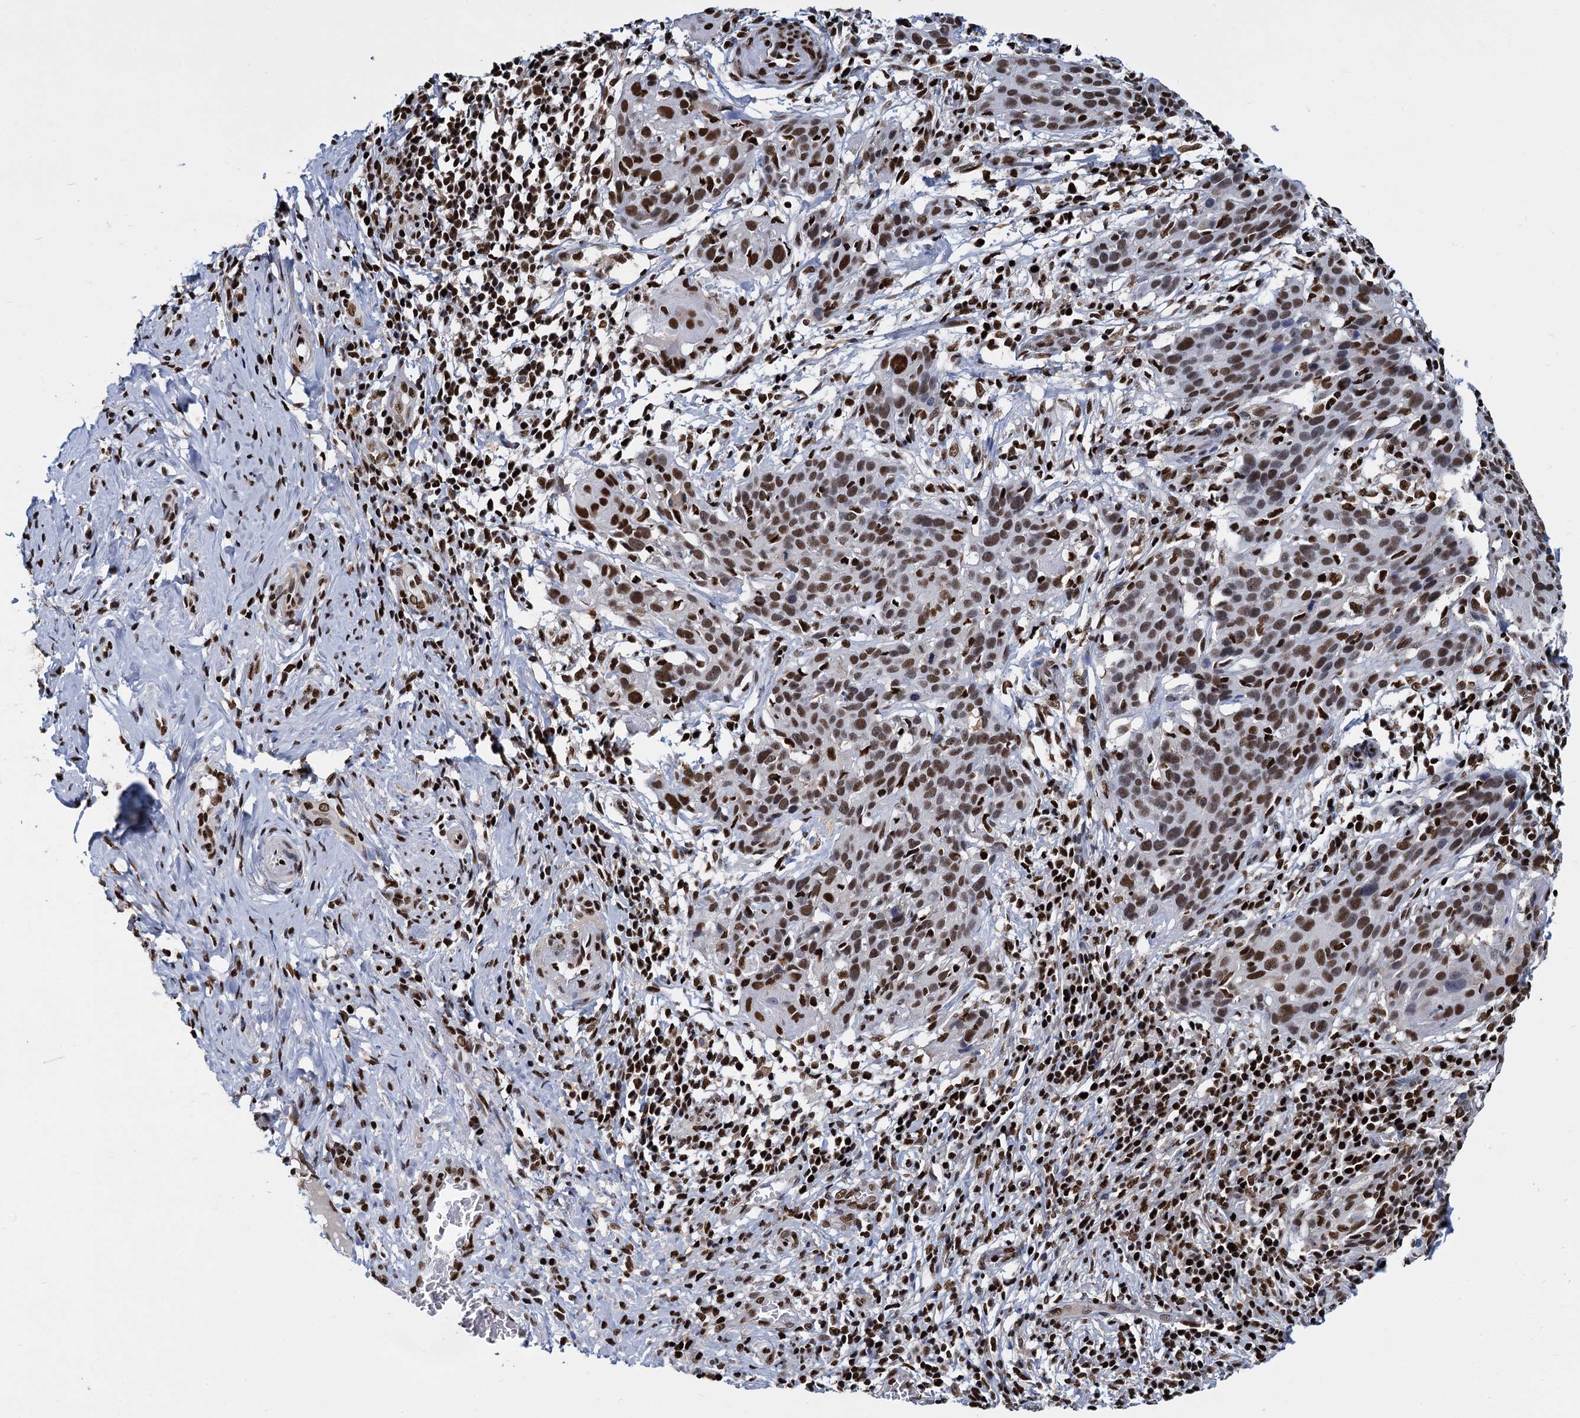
{"staining": {"intensity": "moderate", "quantity": ">75%", "location": "nuclear"}, "tissue": "cervical cancer", "cell_type": "Tumor cells", "image_type": "cancer", "snomed": [{"axis": "morphology", "description": "Squamous cell carcinoma, NOS"}, {"axis": "topography", "description": "Cervix"}], "caption": "Immunohistochemistry of cervical cancer (squamous cell carcinoma) demonstrates medium levels of moderate nuclear expression in approximately >75% of tumor cells.", "gene": "DCPS", "patient": {"sex": "female", "age": 50}}